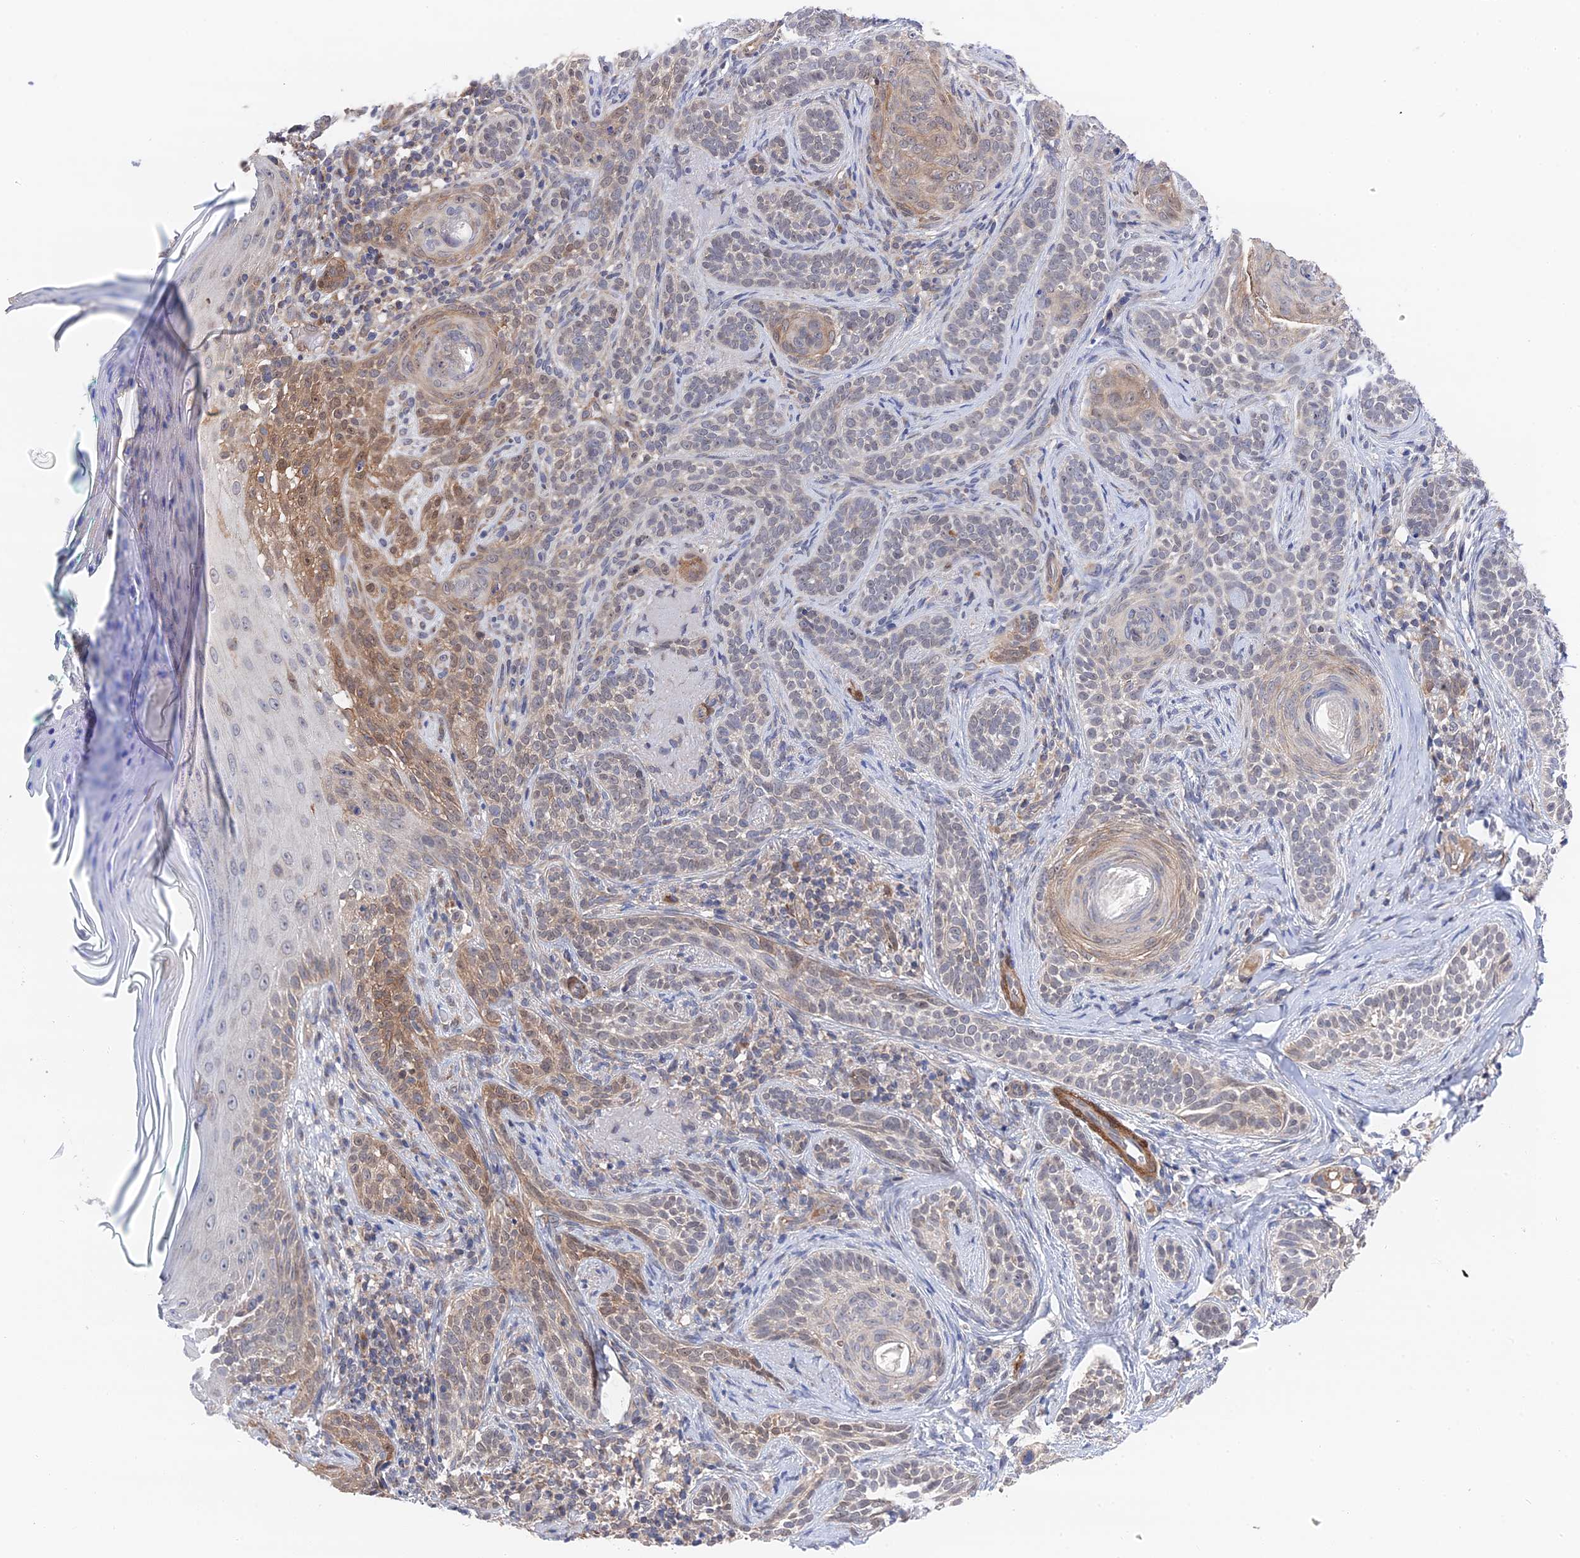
{"staining": {"intensity": "negative", "quantity": "none", "location": "none"}, "tissue": "skin cancer", "cell_type": "Tumor cells", "image_type": "cancer", "snomed": [{"axis": "morphology", "description": "Basal cell carcinoma"}, {"axis": "topography", "description": "Skin"}], "caption": "The immunohistochemistry image has no significant expression in tumor cells of skin basal cell carcinoma tissue.", "gene": "ZNF320", "patient": {"sex": "male", "age": 71}}